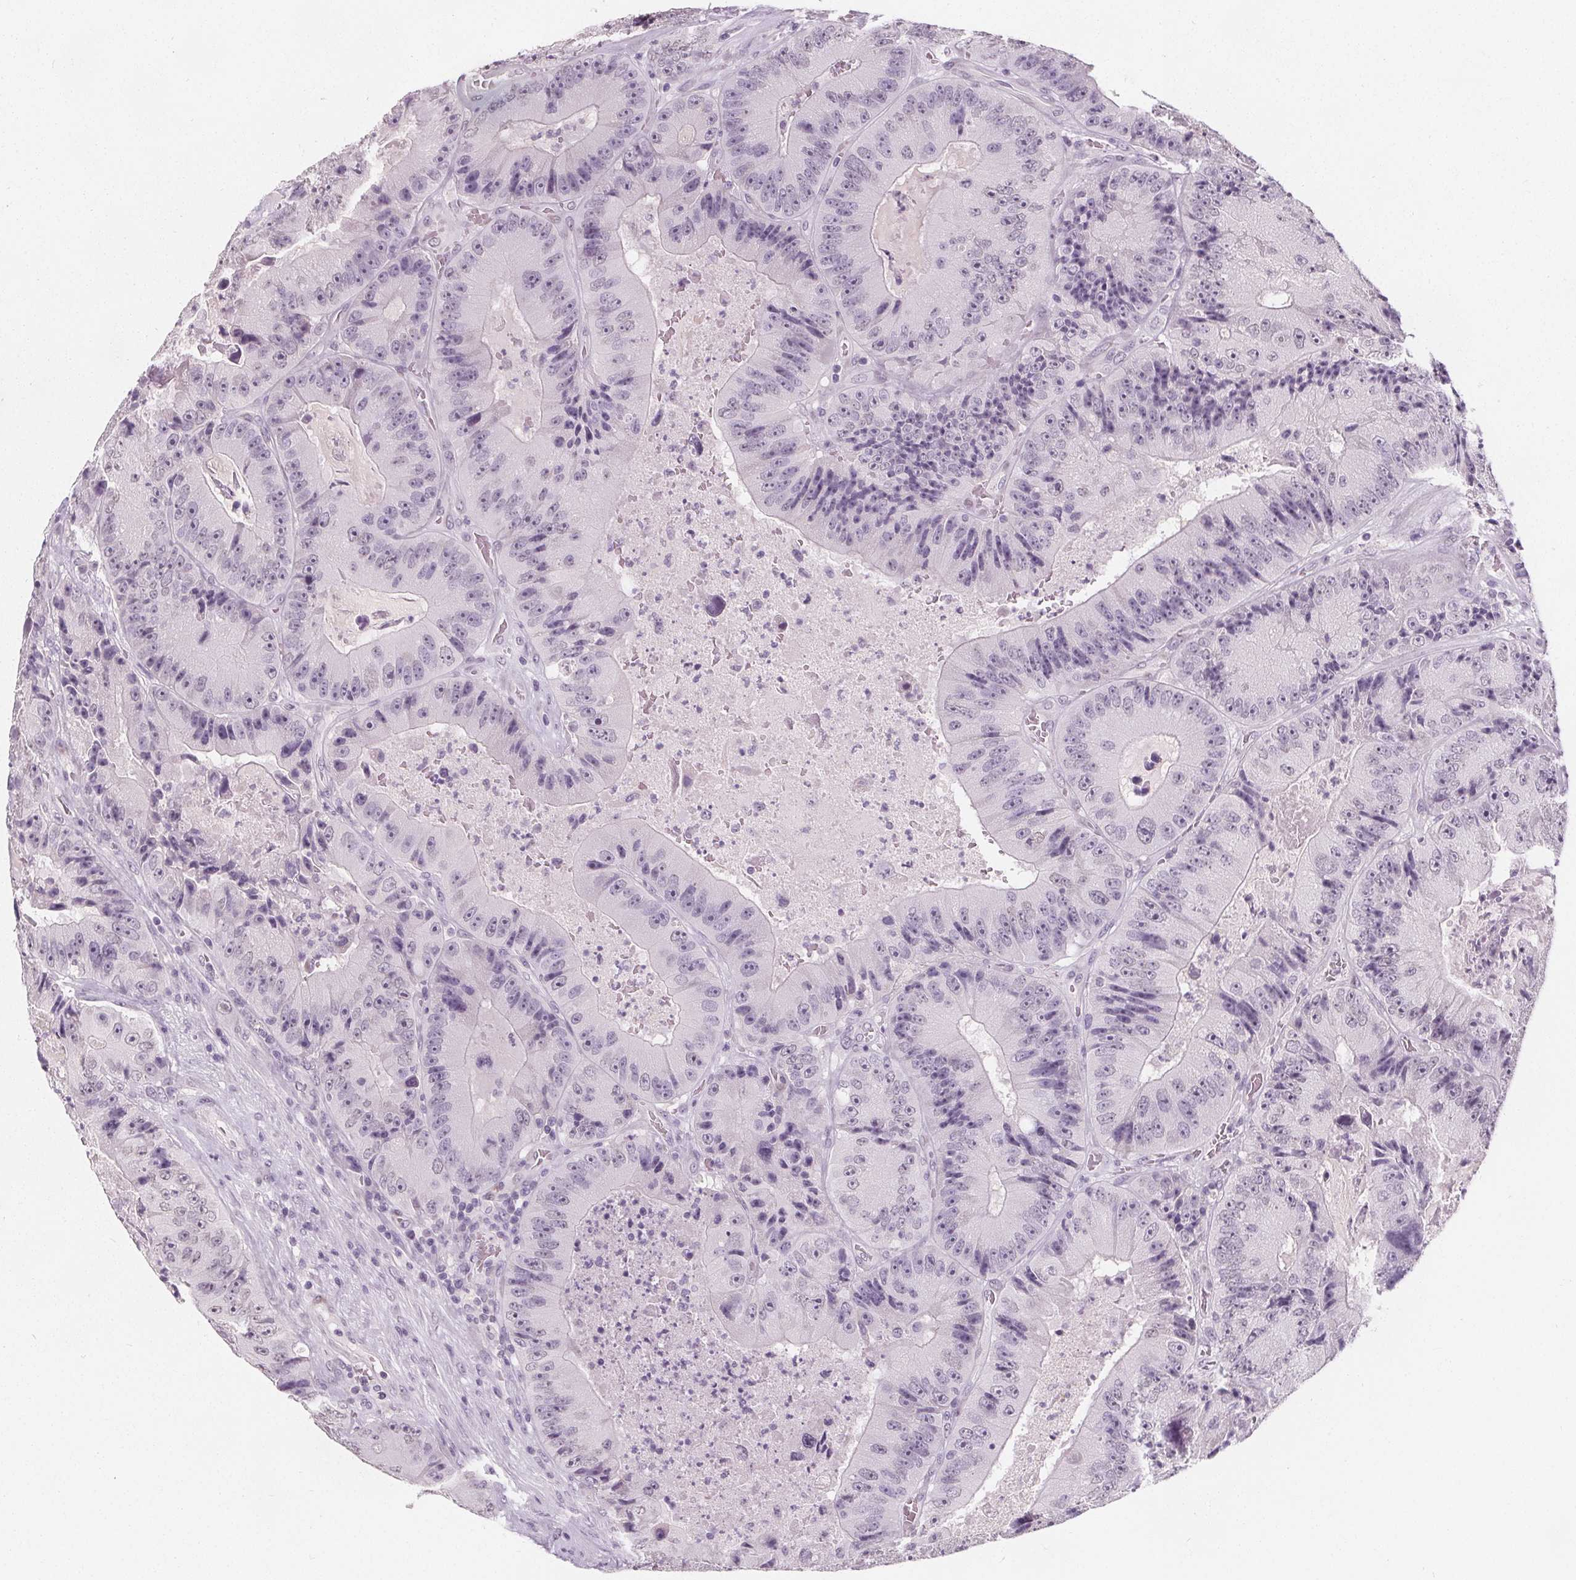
{"staining": {"intensity": "negative", "quantity": "none", "location": "none"}, "tissue": "colorectal cancer", "cell_type": "Tumor cells", "image_type": "cancer", "snomed": [{"axis": "morphology", "description": "Adenocarcinoma, NOS"}, {"axis": "topography", "description": "Colon"}], "caption": "Immunohistochemistry of colorectal cancer exhibits no staining in tumor cells.", "gene": "DBX2", "patient": {"sex": "female", "age": 86}}